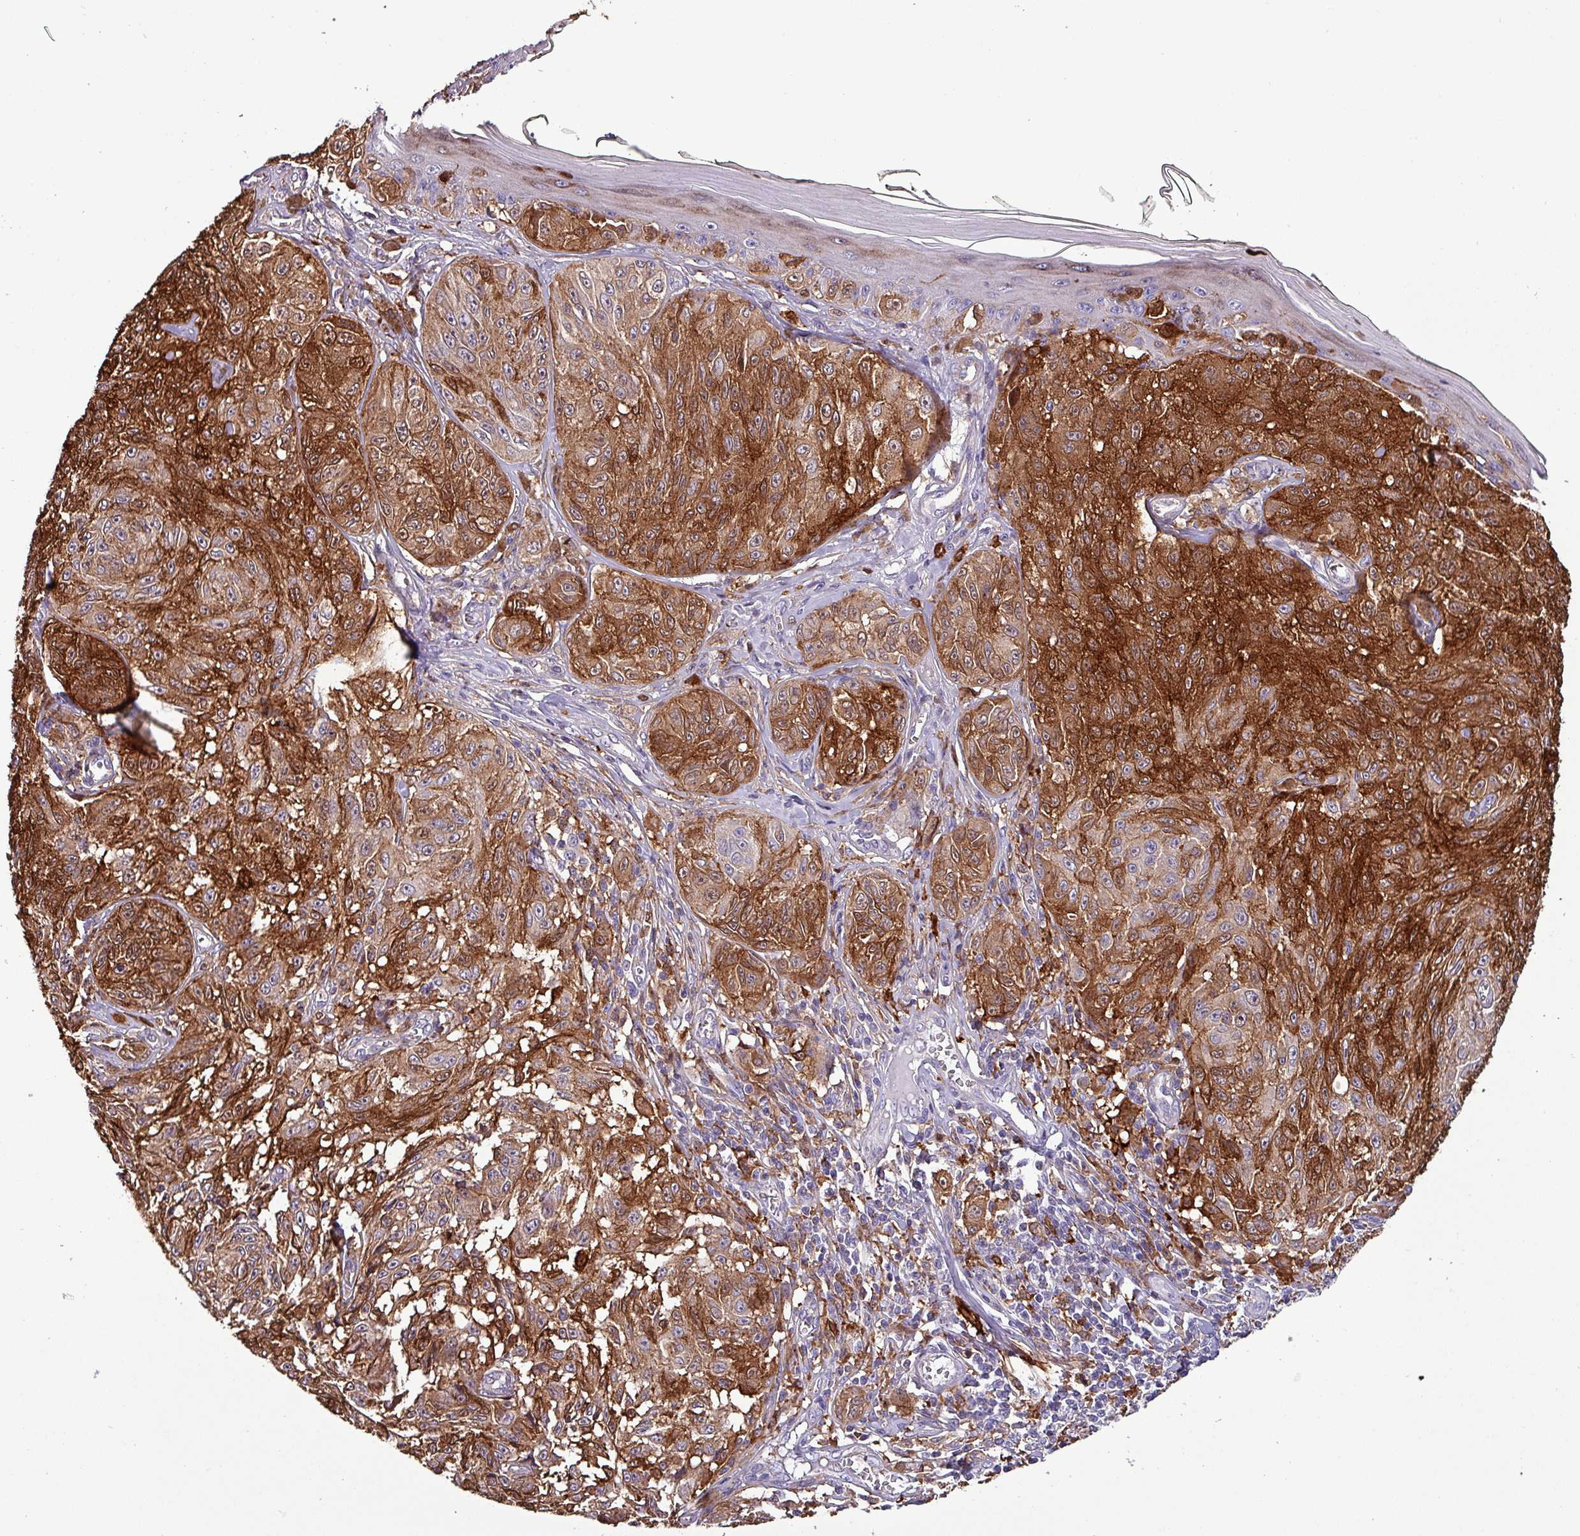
{"staining": {"intensity": "strong", "quantity": ">75%", "location": "cytoplasmic/membranous"}, "tissue": "melanoma", "cell_type": "Tumor cells", "image_type": "cancer", "snomed": [{"axis": "morphology", "description": "Malignant melanoma, NOS"}, {"axis": "topography", "description": "Skin"}], "caption": "A high-resolution micrograph shows IHC staining of melanoma, which reveals strong cytoplasmic/membranous staining in approximately >75% of tumor cells. (Stains: DAB in brown, nuclei in blue, Microscopy: brightfield microscopy at high magnification).", "gene": "SCIN", "patient": {"sex": "male", "age": 68}}